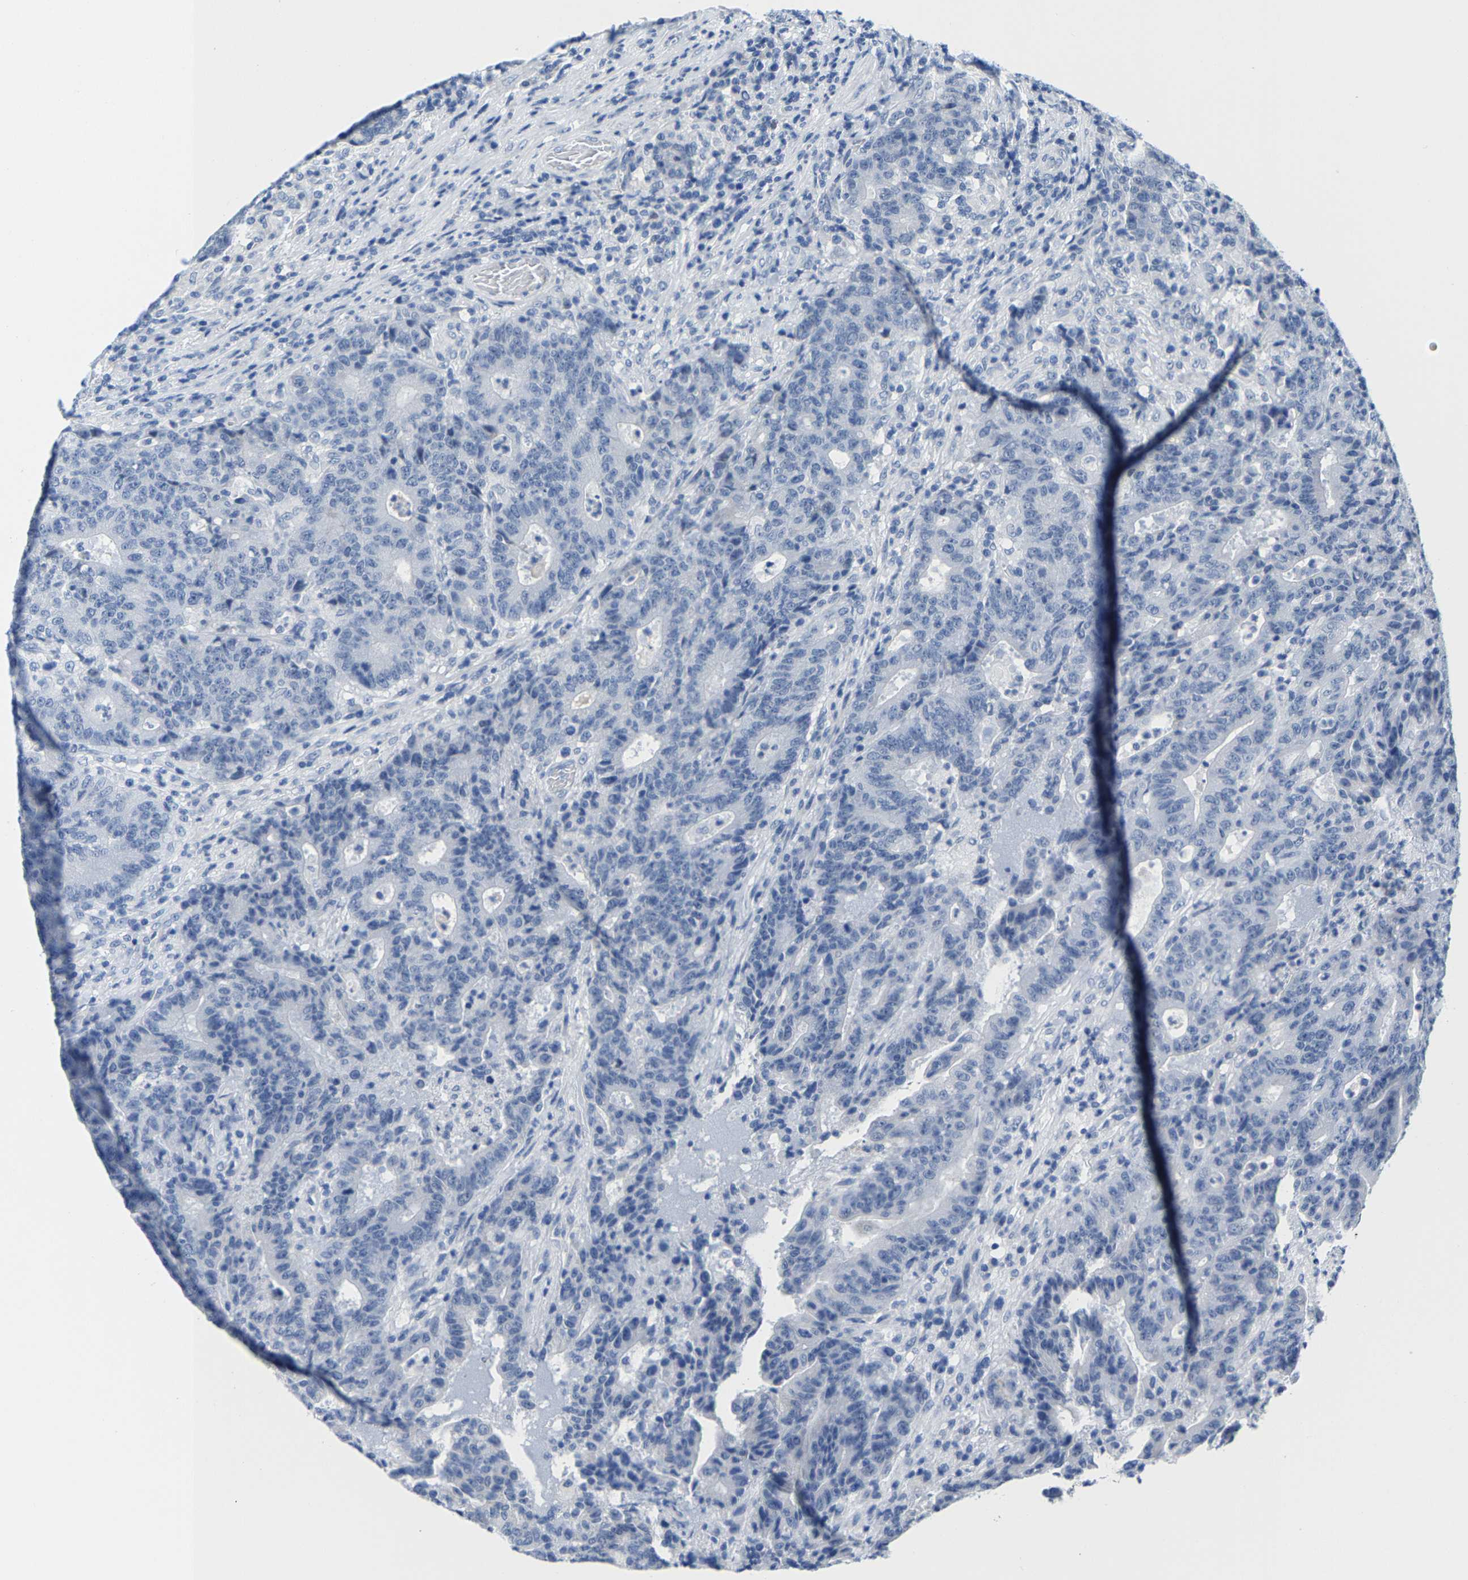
{"staining": {"intensity": "negative", "quantity": "none", "location": "none"}, "tissue": "colorectal cancer", "cell_type": "Tumor cells", "image_type": "cancer", "snomed": [{"axis": "morphology", "description": "Adenocarcinoma, NOS"}, {"axis": "topography", "description": "Colon"}], "caption": "Protein analysis of colorectal cancer (adenocarcinoma) reveals no significant expression in tumor cells.", "gene": "KLHL1", "patient": {"sex": "female", "age": 75}}